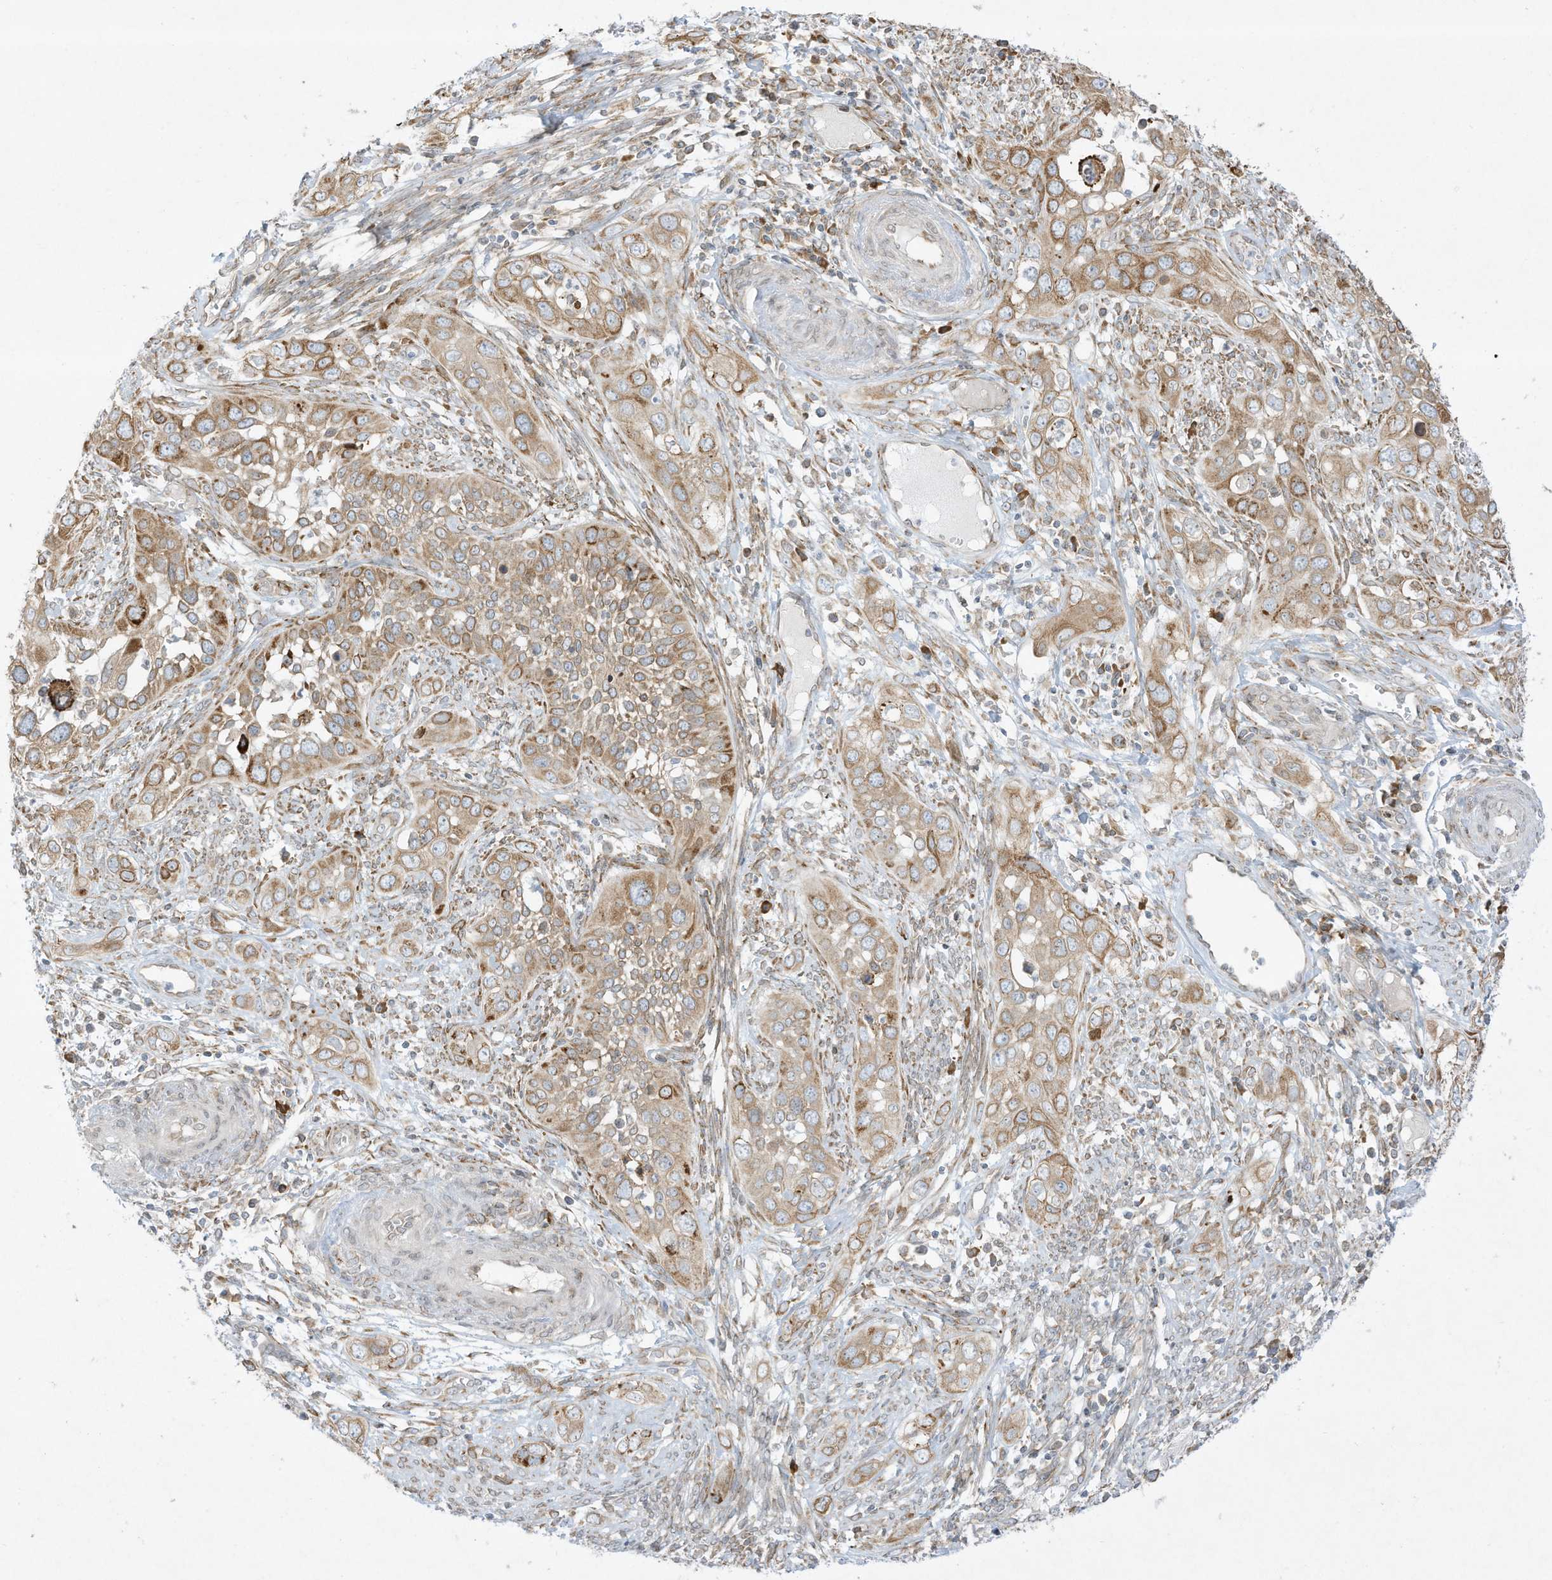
{"staining": {"intensity": "weak", "quantity": "25%-75%", "location": "cytoplasmic/membranous"}, "tissue": "cervical cancer", "cell_type": "Tumor cells", "image_type": "cancer", "snomed": [{"axis": "morphology", "description": "Squamous cell carcinoma, NOS"}, {"axis": "topography", "description": "Cervix"}], "caption": "A high-resolution micrograph shows immunohistochemistry staining of squamous cell carcinoma (cervical), which displays weak cytoplasmic/membranous expression in approximately 25%-75% of tumor cells.", "gene": "PTK6", "patient": {"sex": "female", "age": 34}}